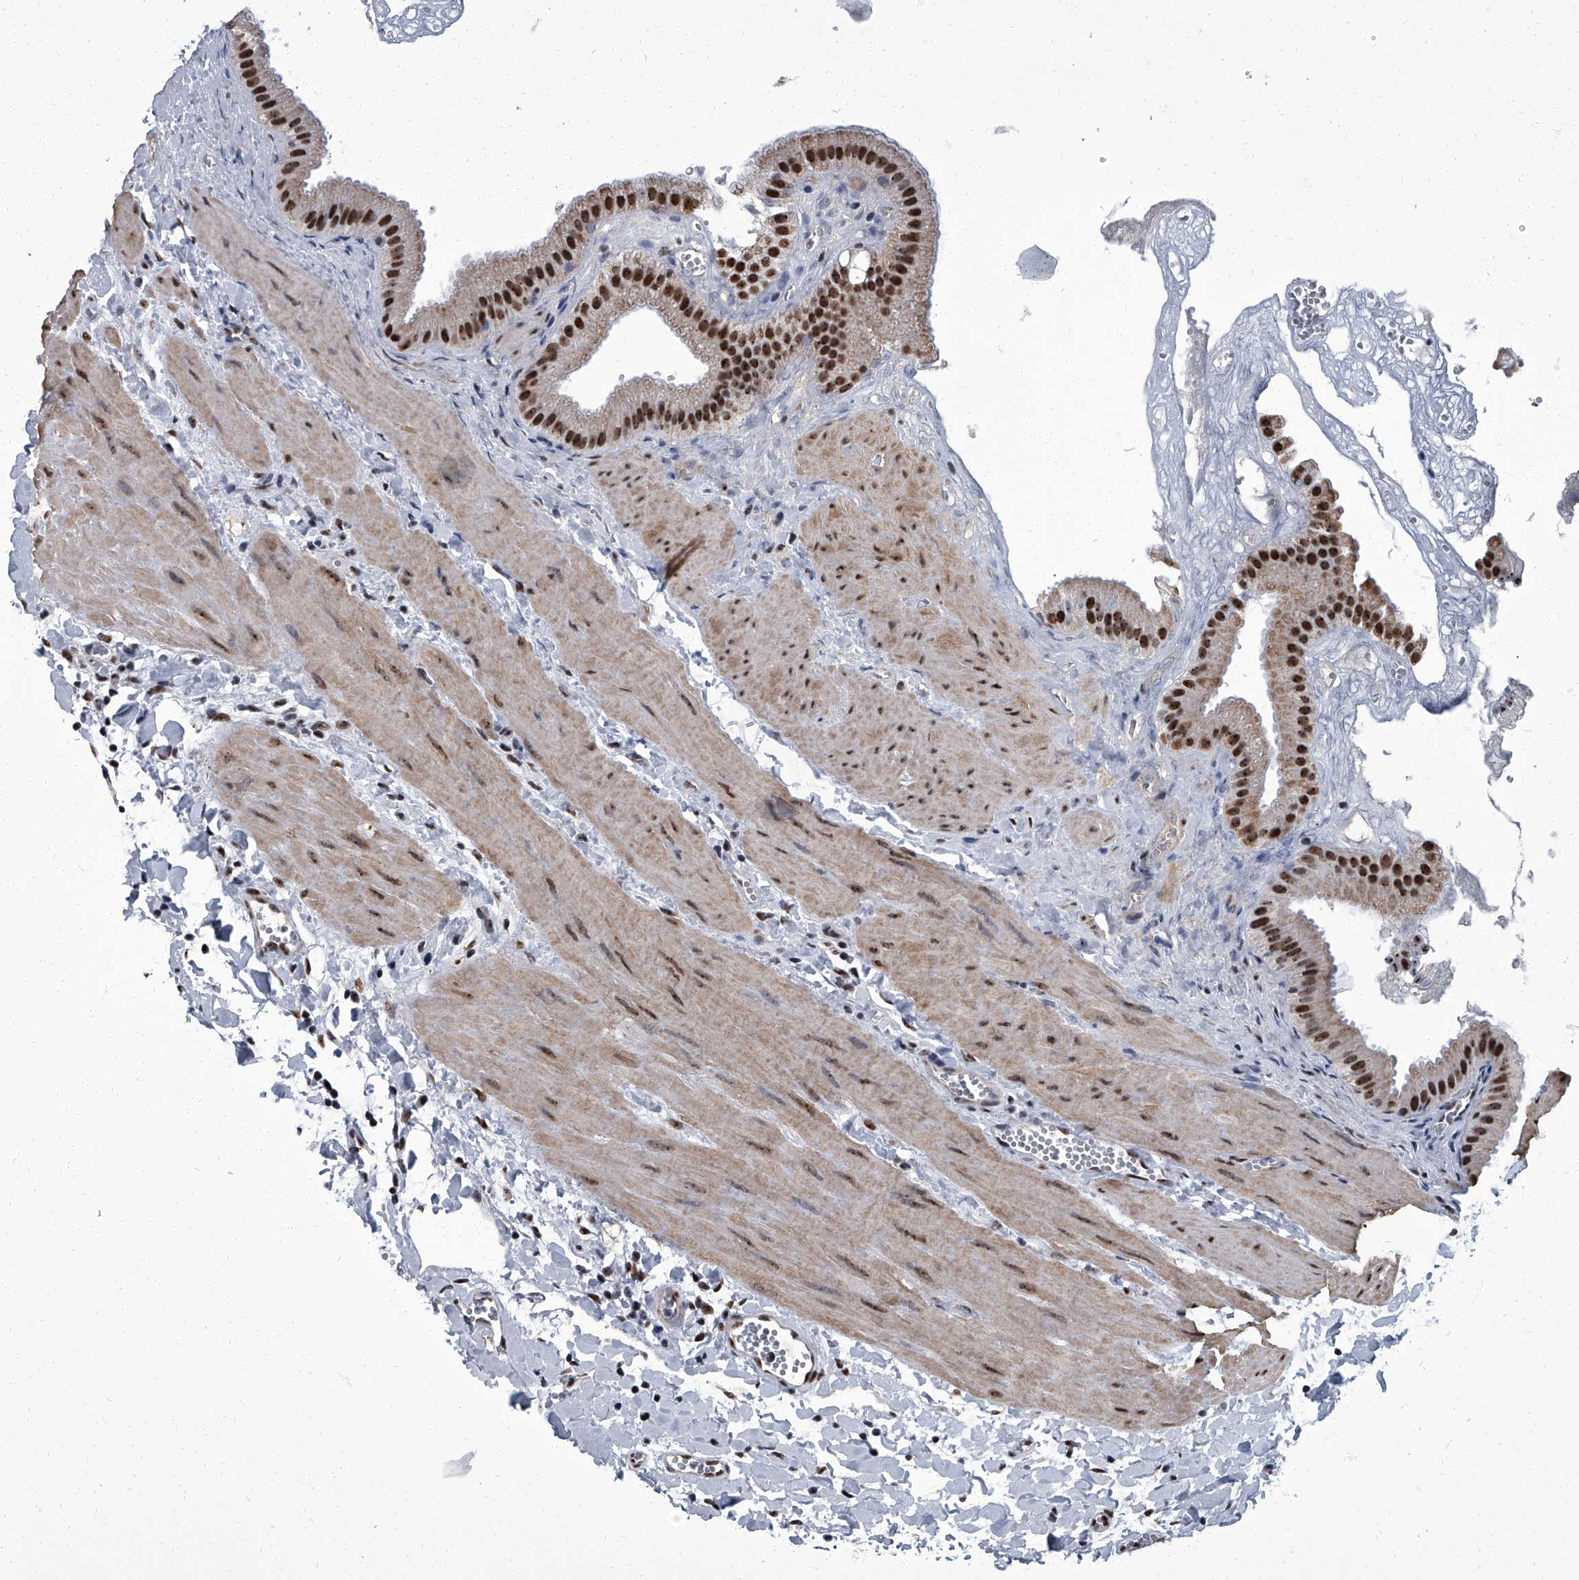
{"staining": {"intensity": "strong", "quantity": ">75%", "location": "cytoplasmic/membranous,nuclear"}, "tissue": "gallbladder", "cell_type": "Glandular cells", "image_type": "normal", "snomed": [{"axis": "morphology", "description": "Normal tissue, NOS"}, {"axis": "topography", "description": "Gallbladder"}], "caption": "Immunohistochemistry (IHC) histopathology image of benign gallbladder: human gallbladder stained using immunohistochemistry (IHC) shows high levels of strong protein expression localized specifically in the cytoplasmic/membranous,nuclear of glandular cells, appearing as a cytoplasmic/membranous,nuclear brown color.", "gene": "ZNF518B", "patient": {"sex": "male", "age": 55}}